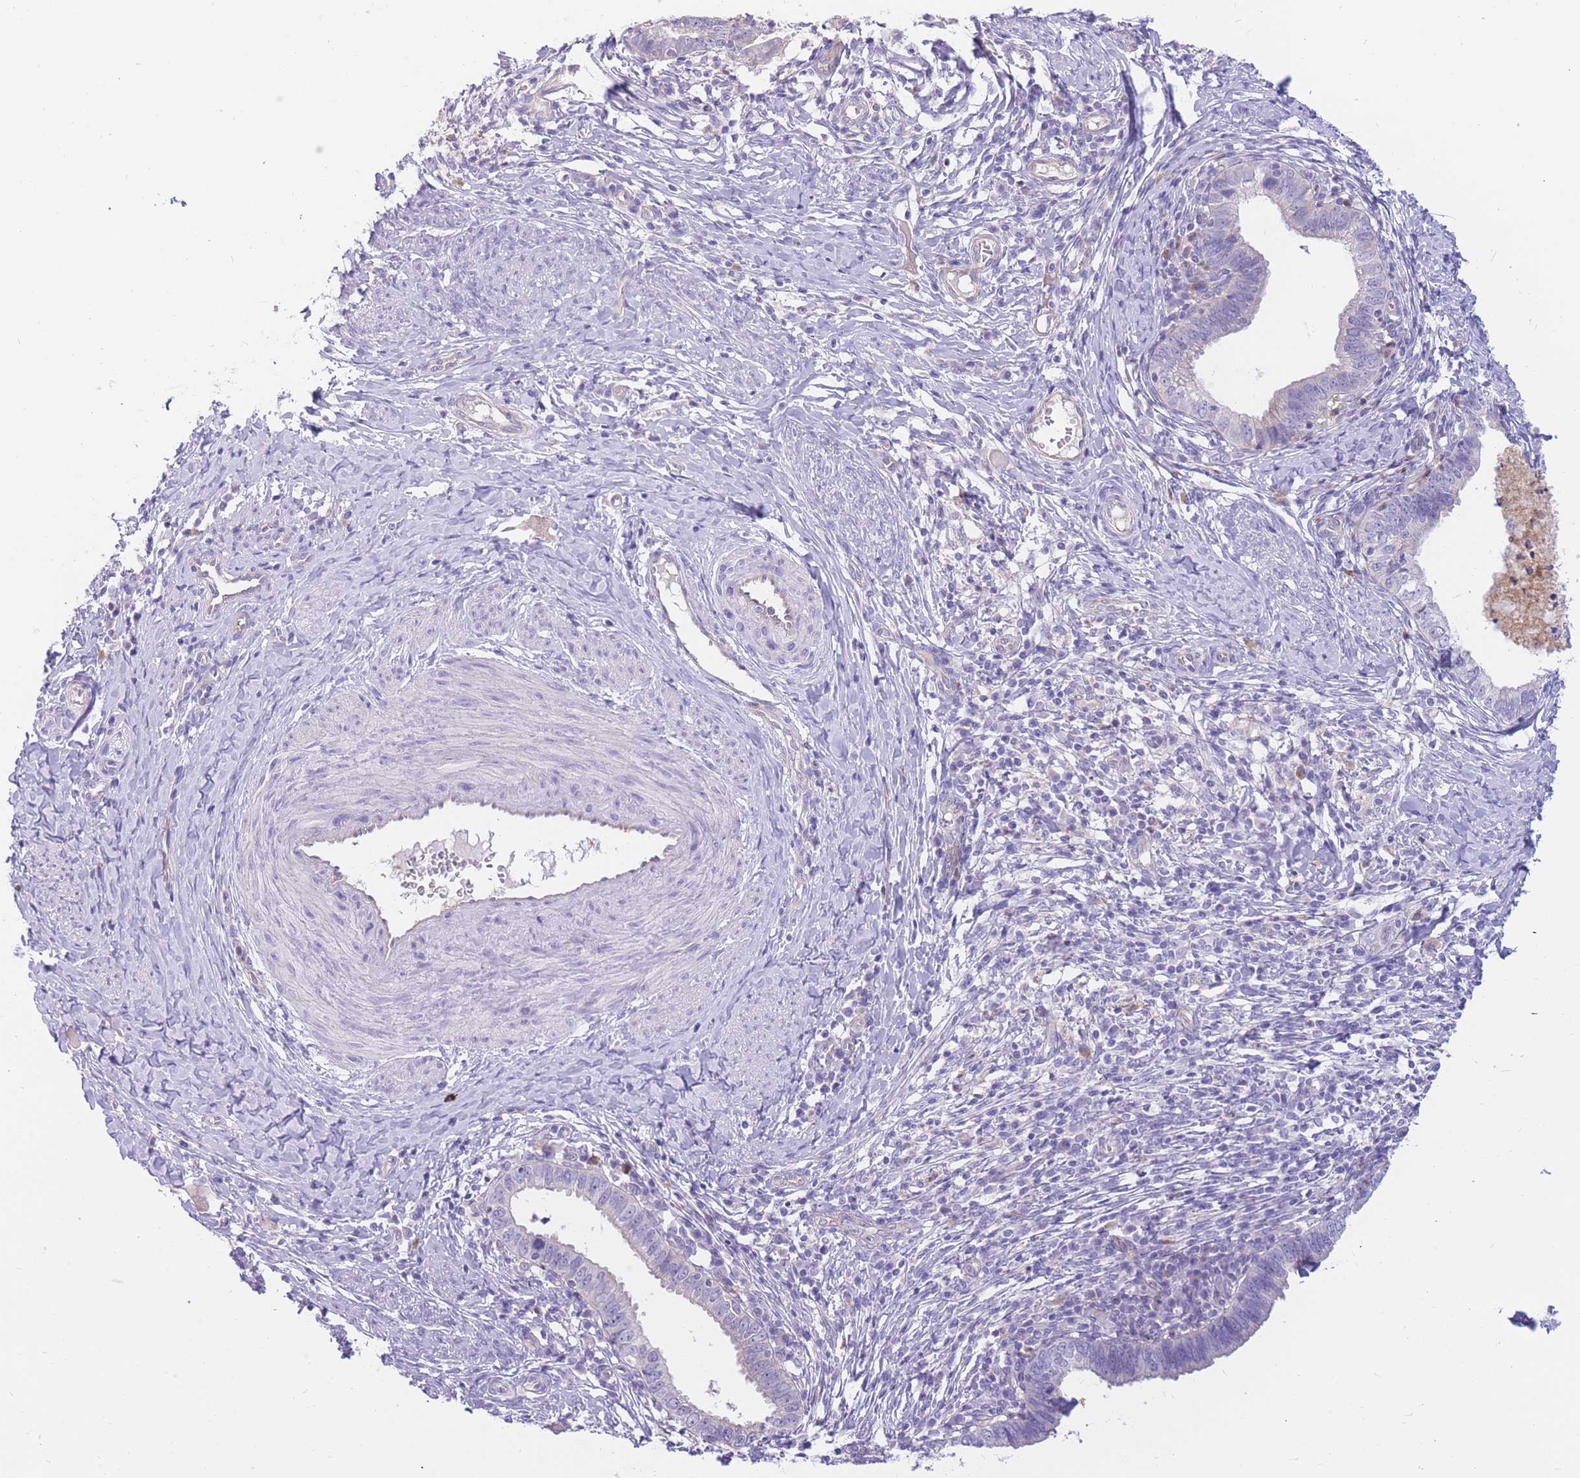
{"staining": {"intensity": "negative", "quantity": "none", "location": "none"}, "tissue": "cervical cancer", "cell_type": "Tumor cells", "image_type": "cancer", "snomed": [{"axis": "morphology", "description": "Adenocarcinoma, NOS"}, {"axis": "topography", "description": "Cervix"}], "caption": "Cervical cancer was stained to show a protein in brown. There is no significant positivity in tumor cells.", "gene": "SULT1A1", "patient": {"sex": "female", "age": 36}}